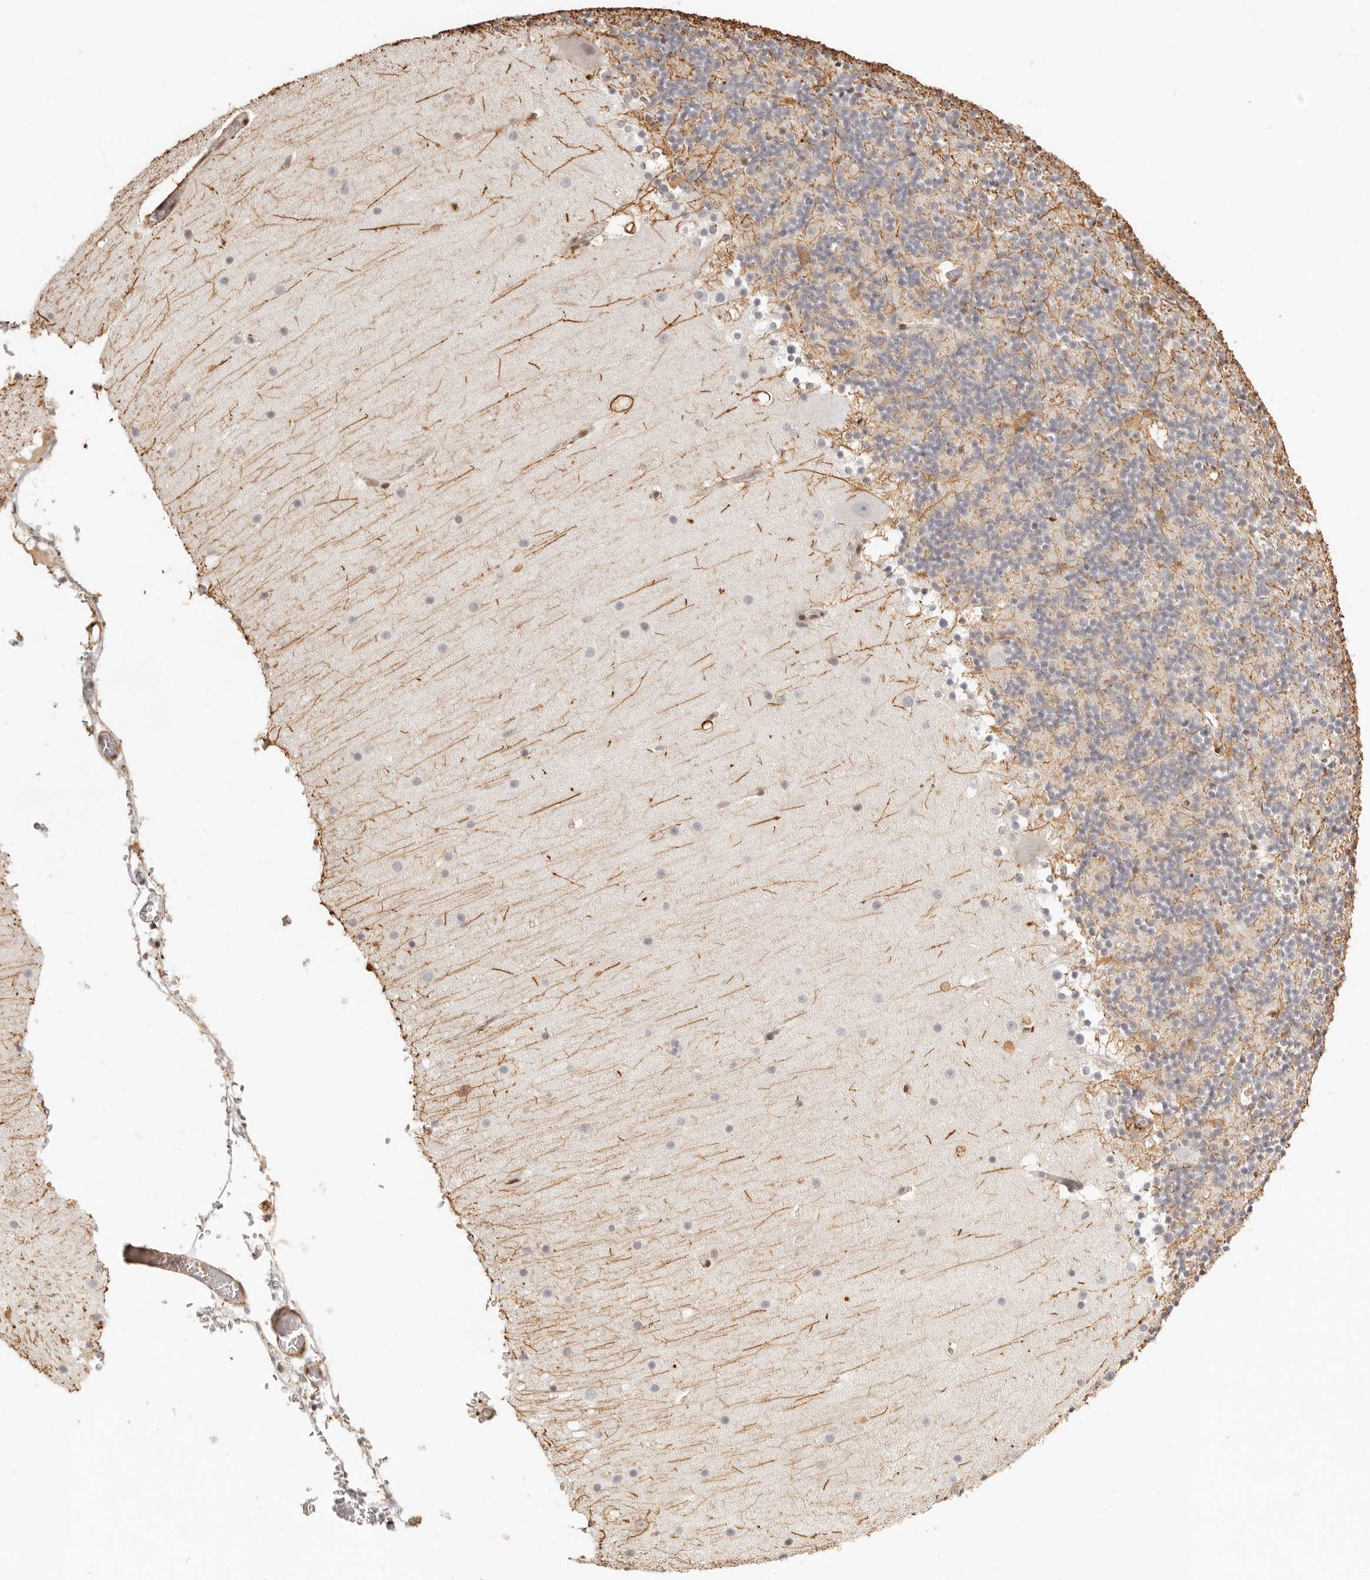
{"staining": {"intensity": "negative", "quantity": "none", "location": "none"}, "tissue": "cerebellum", "cell_type": "Cells in granular layer", "image_type": "normal", "snomed": [{"axis": "morphology", "description": "Normal tissue, NOS"}, {"axis": "topography", "description": "Cerebellum"}], "caption": "Immunohistochemistry (IHC) histopathology image of benign human cerebellum stained for a protein (brown), which reveals no positivity in cells in granular layer.", "gene": "GABPA", "patient": {"sex": "male", "age": 57}}